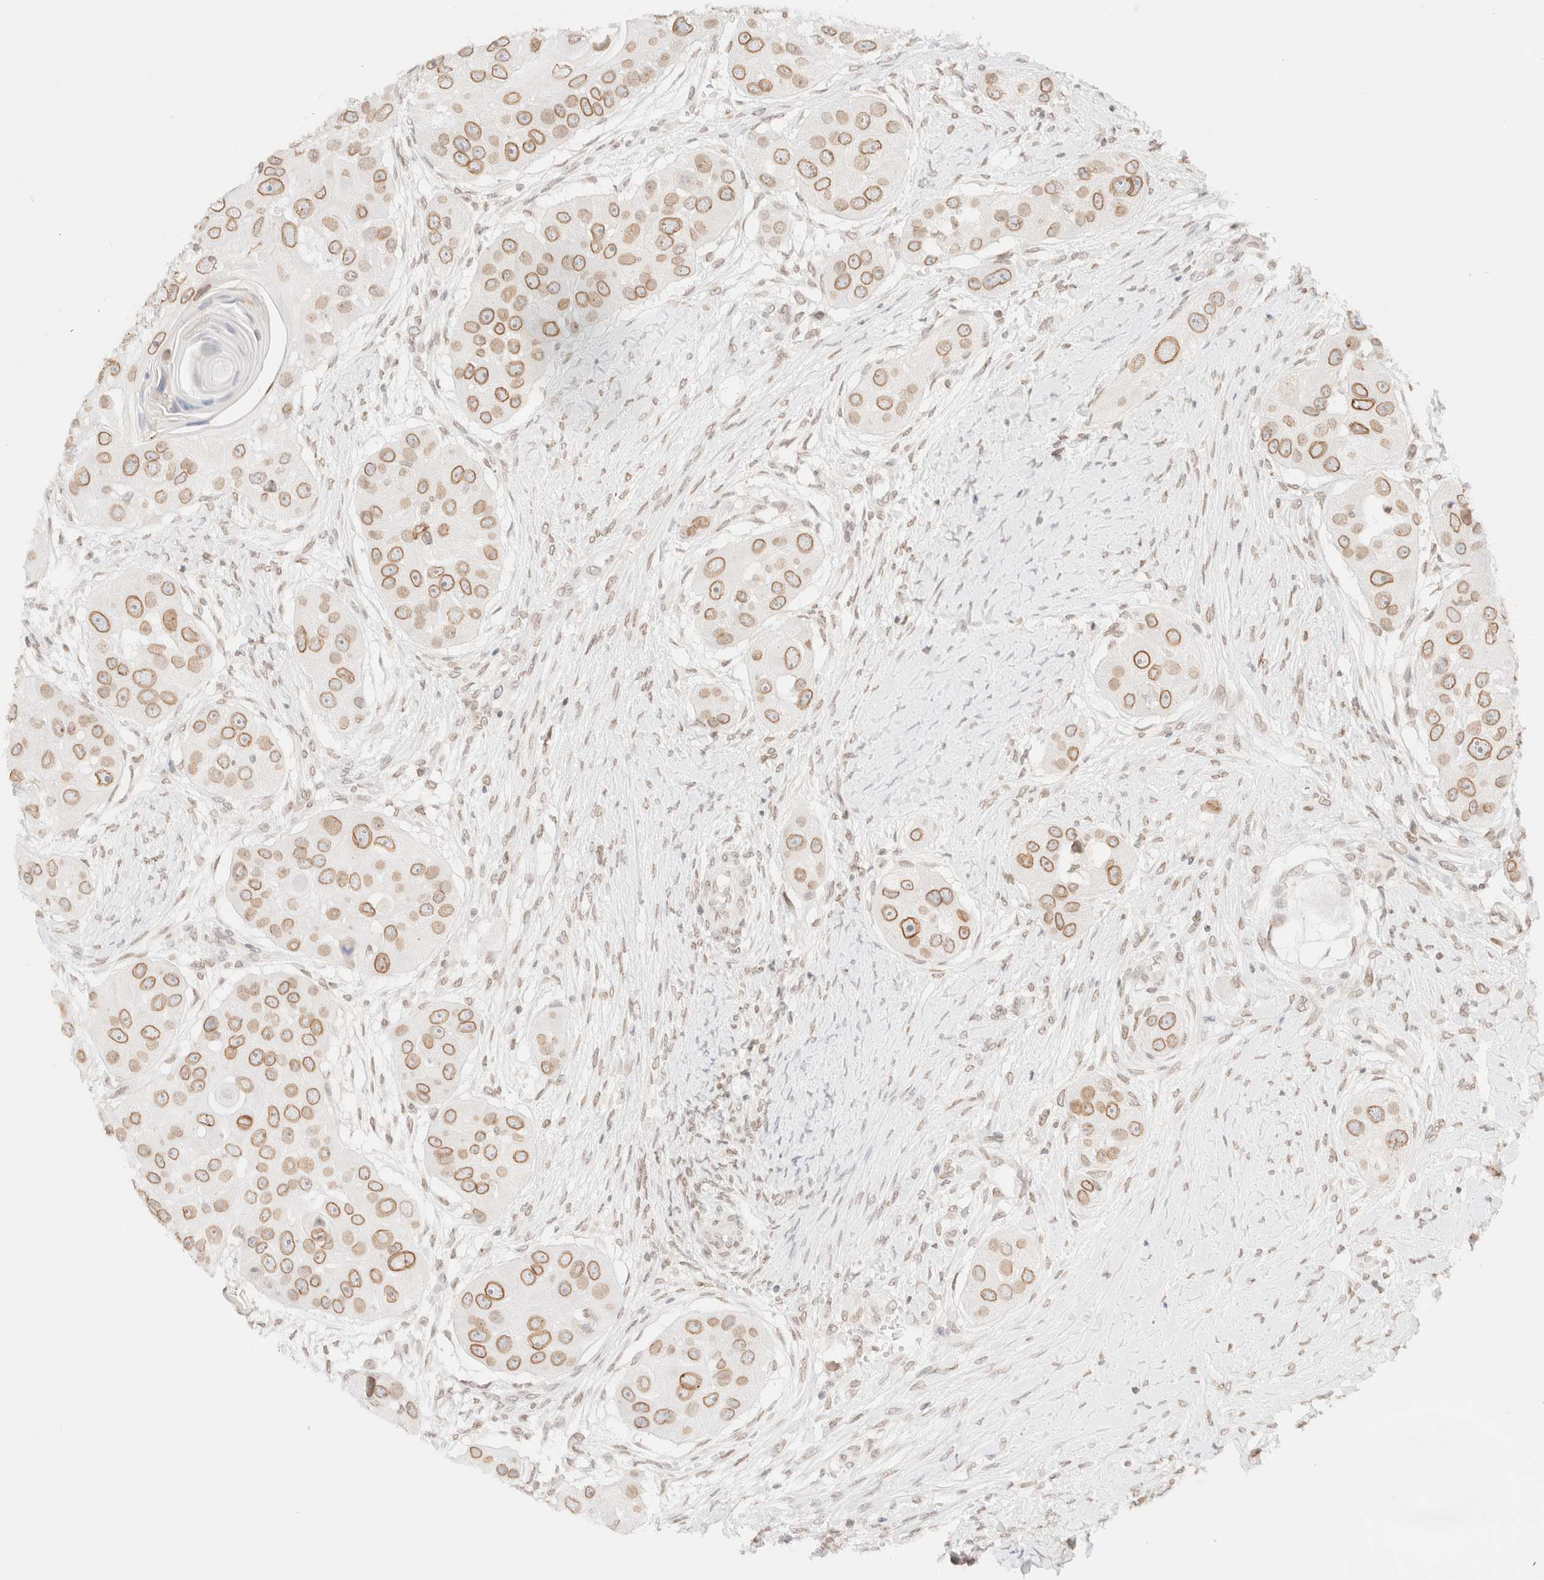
{"staining": {"intensity": "weak", "quantity": ">75%", "location": "cytoplasmic/membranous,nuclear"}, "tissue": "head and neck cancer", "cell_type": "Tumor cells", "image_type": "cancer", "snomed": [{"axis": "morphology", "description": "Normal tissue, NOS"}, {"axis": "morphology", "description": "Squamous cell carcinoma, NOS"}, {"axis": "topography", "description": "Skeletal muscle"}, {"axis": "topography", "description": "Head-Neck"}], "caption": "High-magnification brightfield microscopy of head and neck cancer stained with DAB (3,3'-diaminobenzidine) (brown) and counterstained with hematoxylin (blue). tumor cells exhibit weak cytoplasmic/membranous and nuclear expression is present in about>75% of cells.", "gene": "ZNF770", "patient": {"sex": "male", "age": 51}}